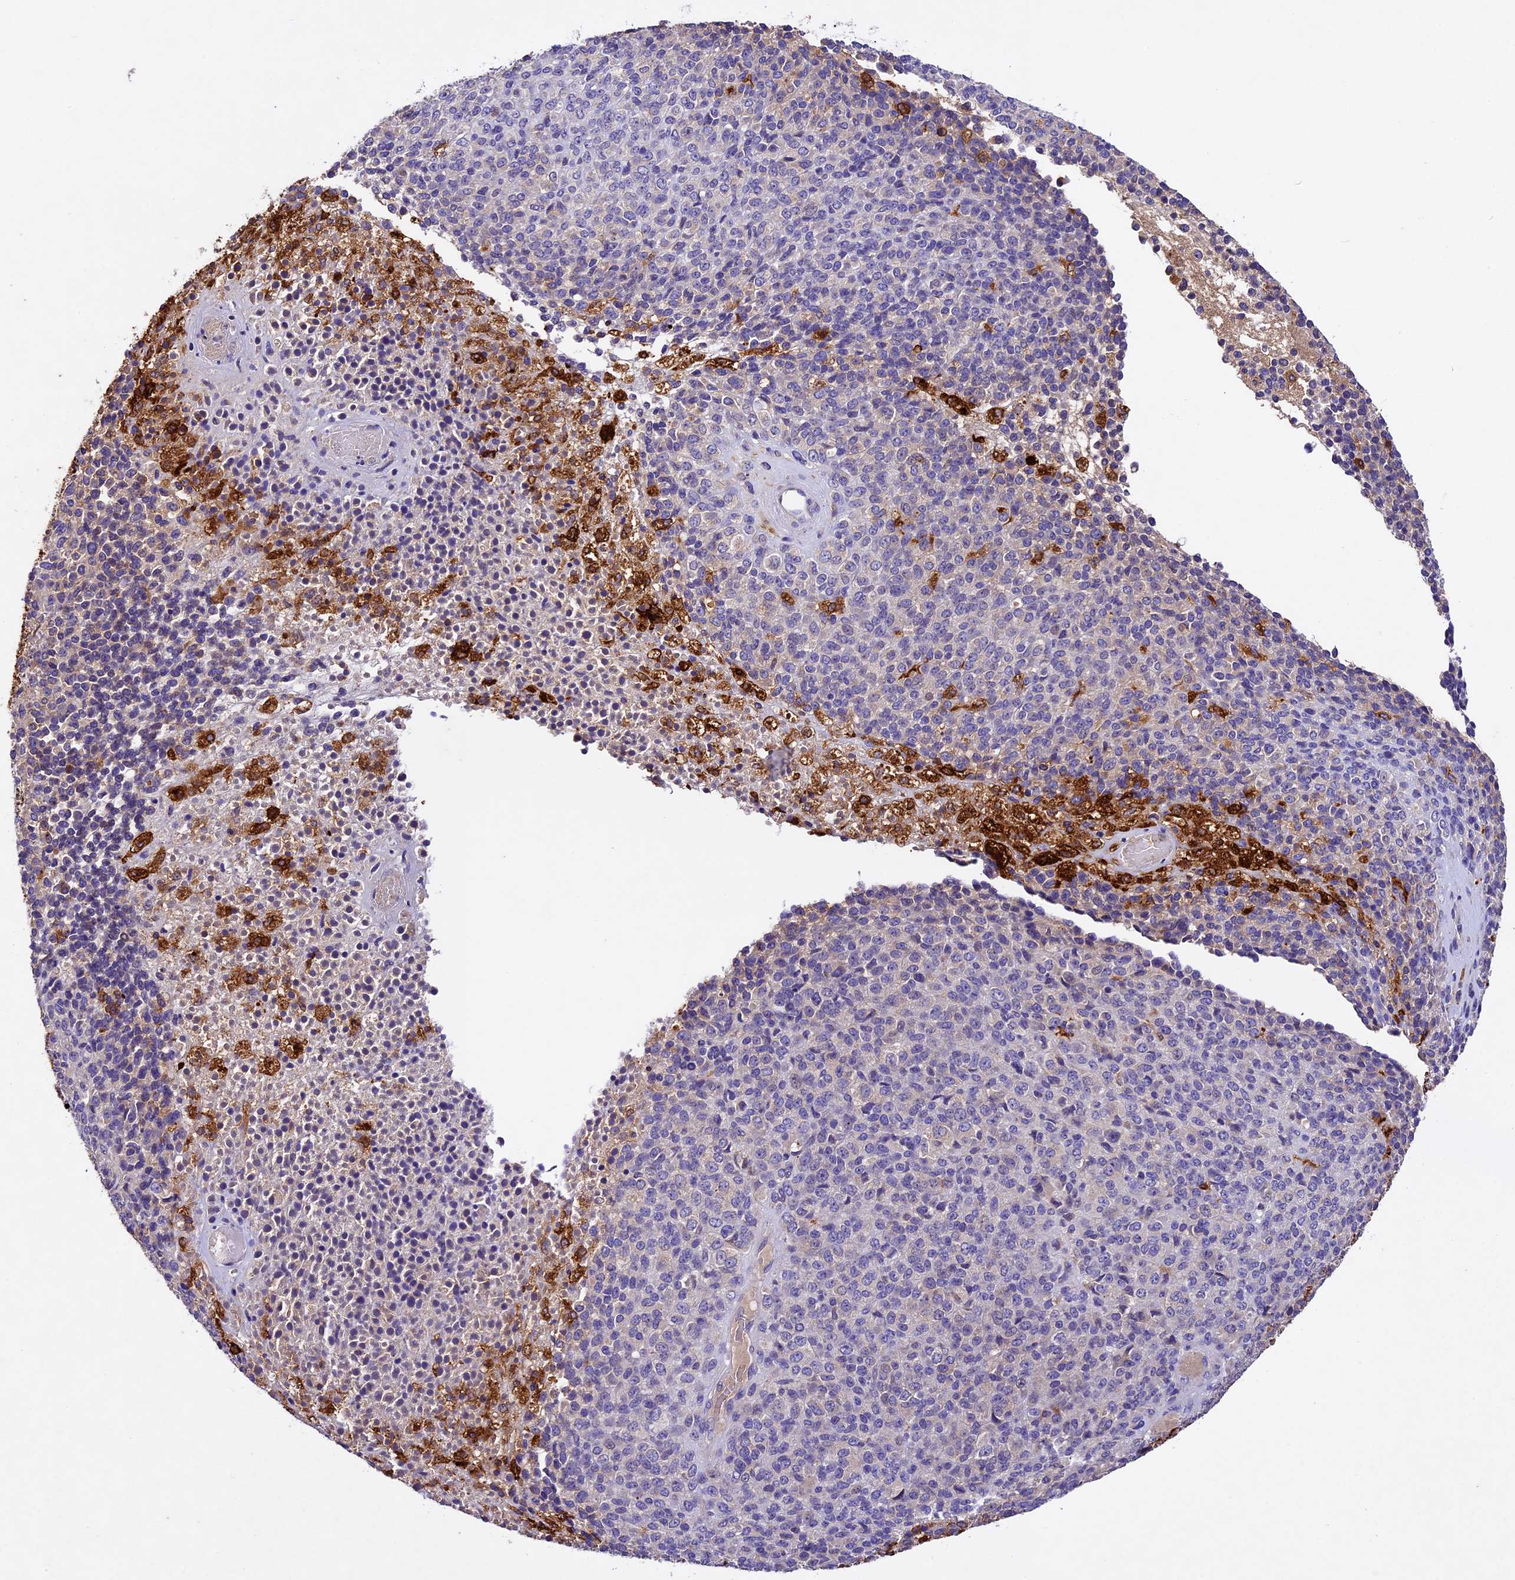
{"staining": {"intensity": "negative", "quantity": "none", "location": "none"}, "tissue": "melanoma", "cell_type": "Tumor cells", "image_type": "cancer", "snomed": [{"axis": "morphology", "description": "Malignant melanoma, Metastatic site"}, {"axis": "topography", "description": "Brain"}], "caption": "IHC micrograph of human malignant melanoma (metastatic site) stained for a protein (brown), which exhibits no expression in tumor cells.", "gene": "CILP2", "patient": {"sex": "female", "age": 56}}